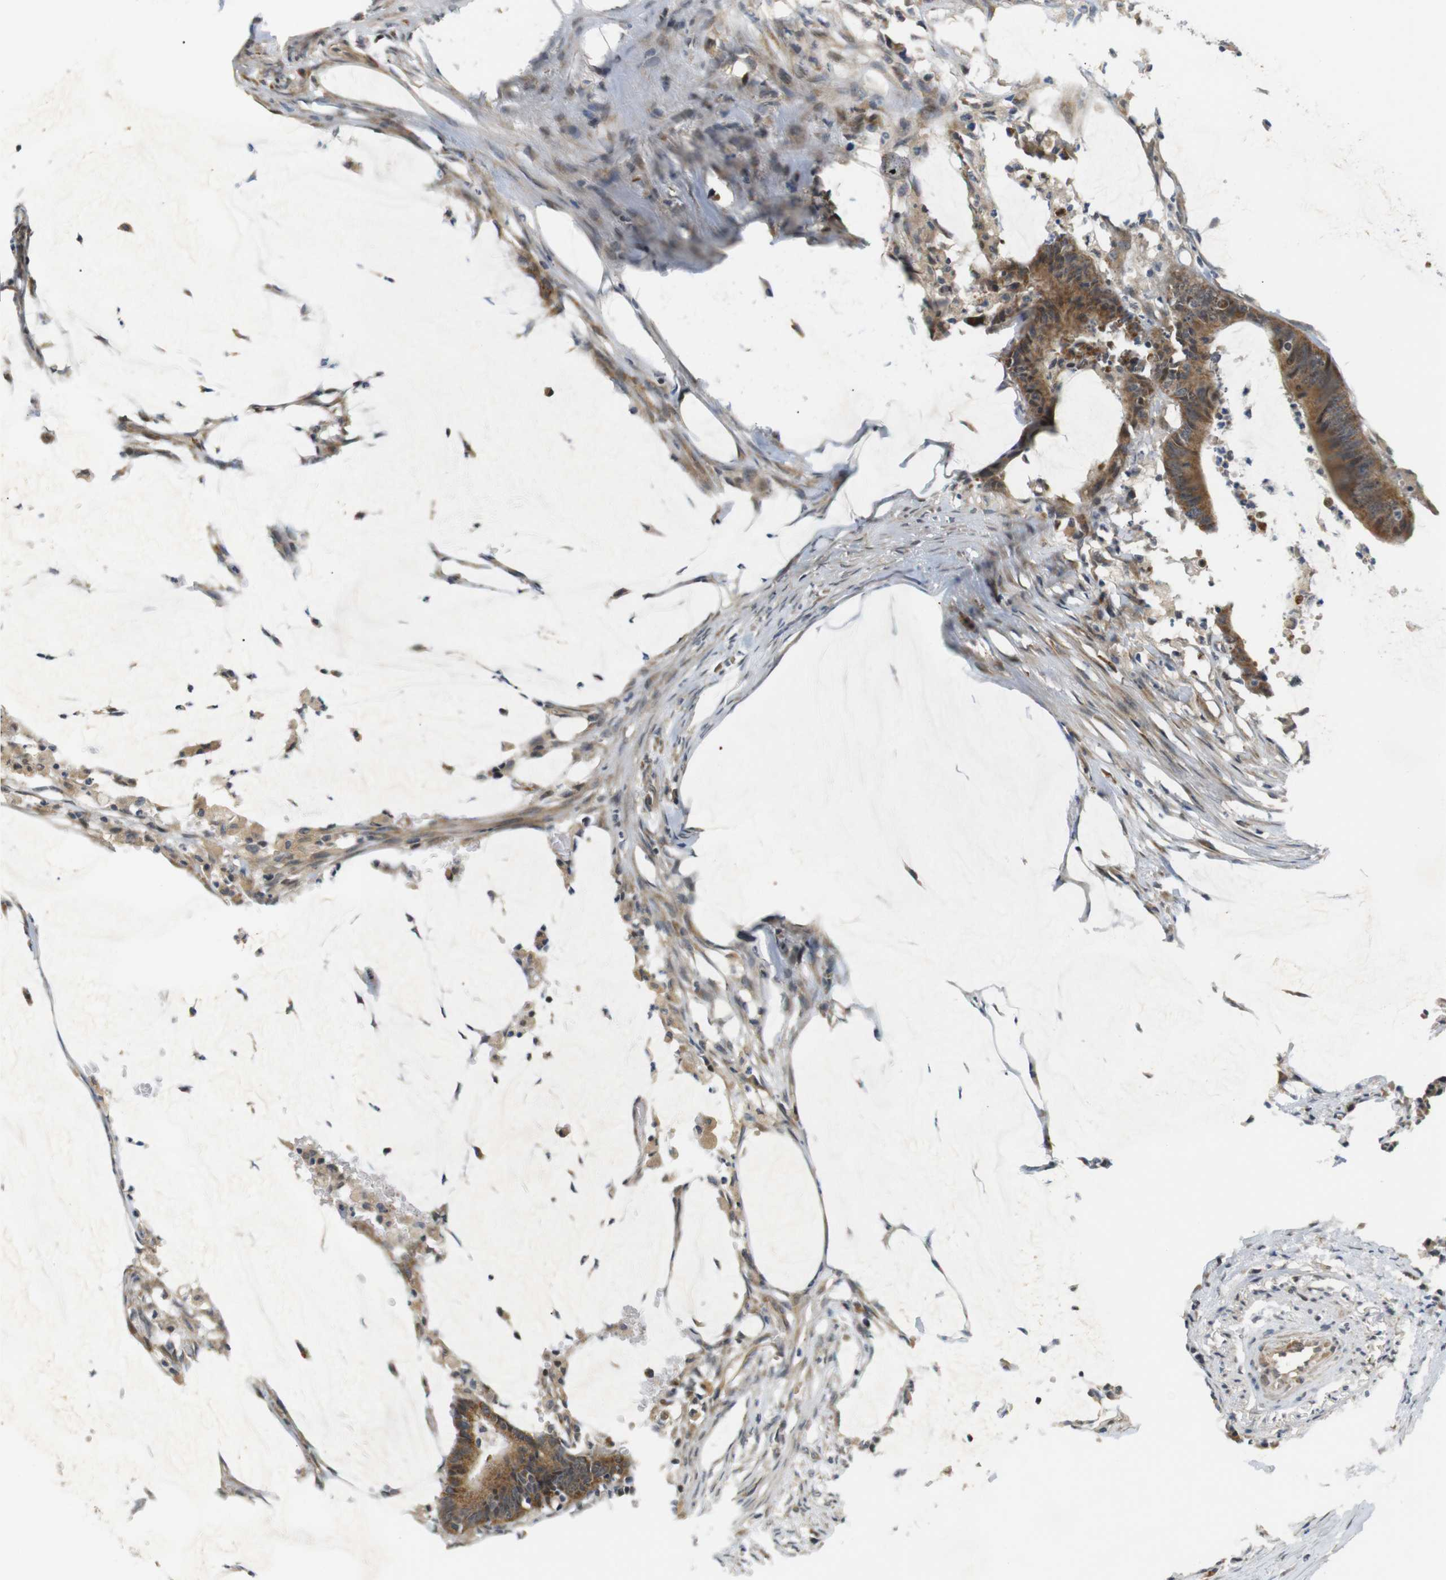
{"staining": {"intensity": "moderate", "quantity": ">75%", "location": "cytoplasmic/membranous"}, "tissue": "colorectal cancer", "cell_type": "Tumor cells", "image_type": "cancer", "snomed": [{"axis": "morphology", "description": "Adenocarcinoma, NOS"}, {"axis": "topography", "description": "Rectum"}], "caption": "Human colorectal cancer (adenocarcinoma) stained with a protein marker shows moderate staining in tumor cells.", "gene": "SYDE1", "patient": {"sex": "female", "age": 66}}